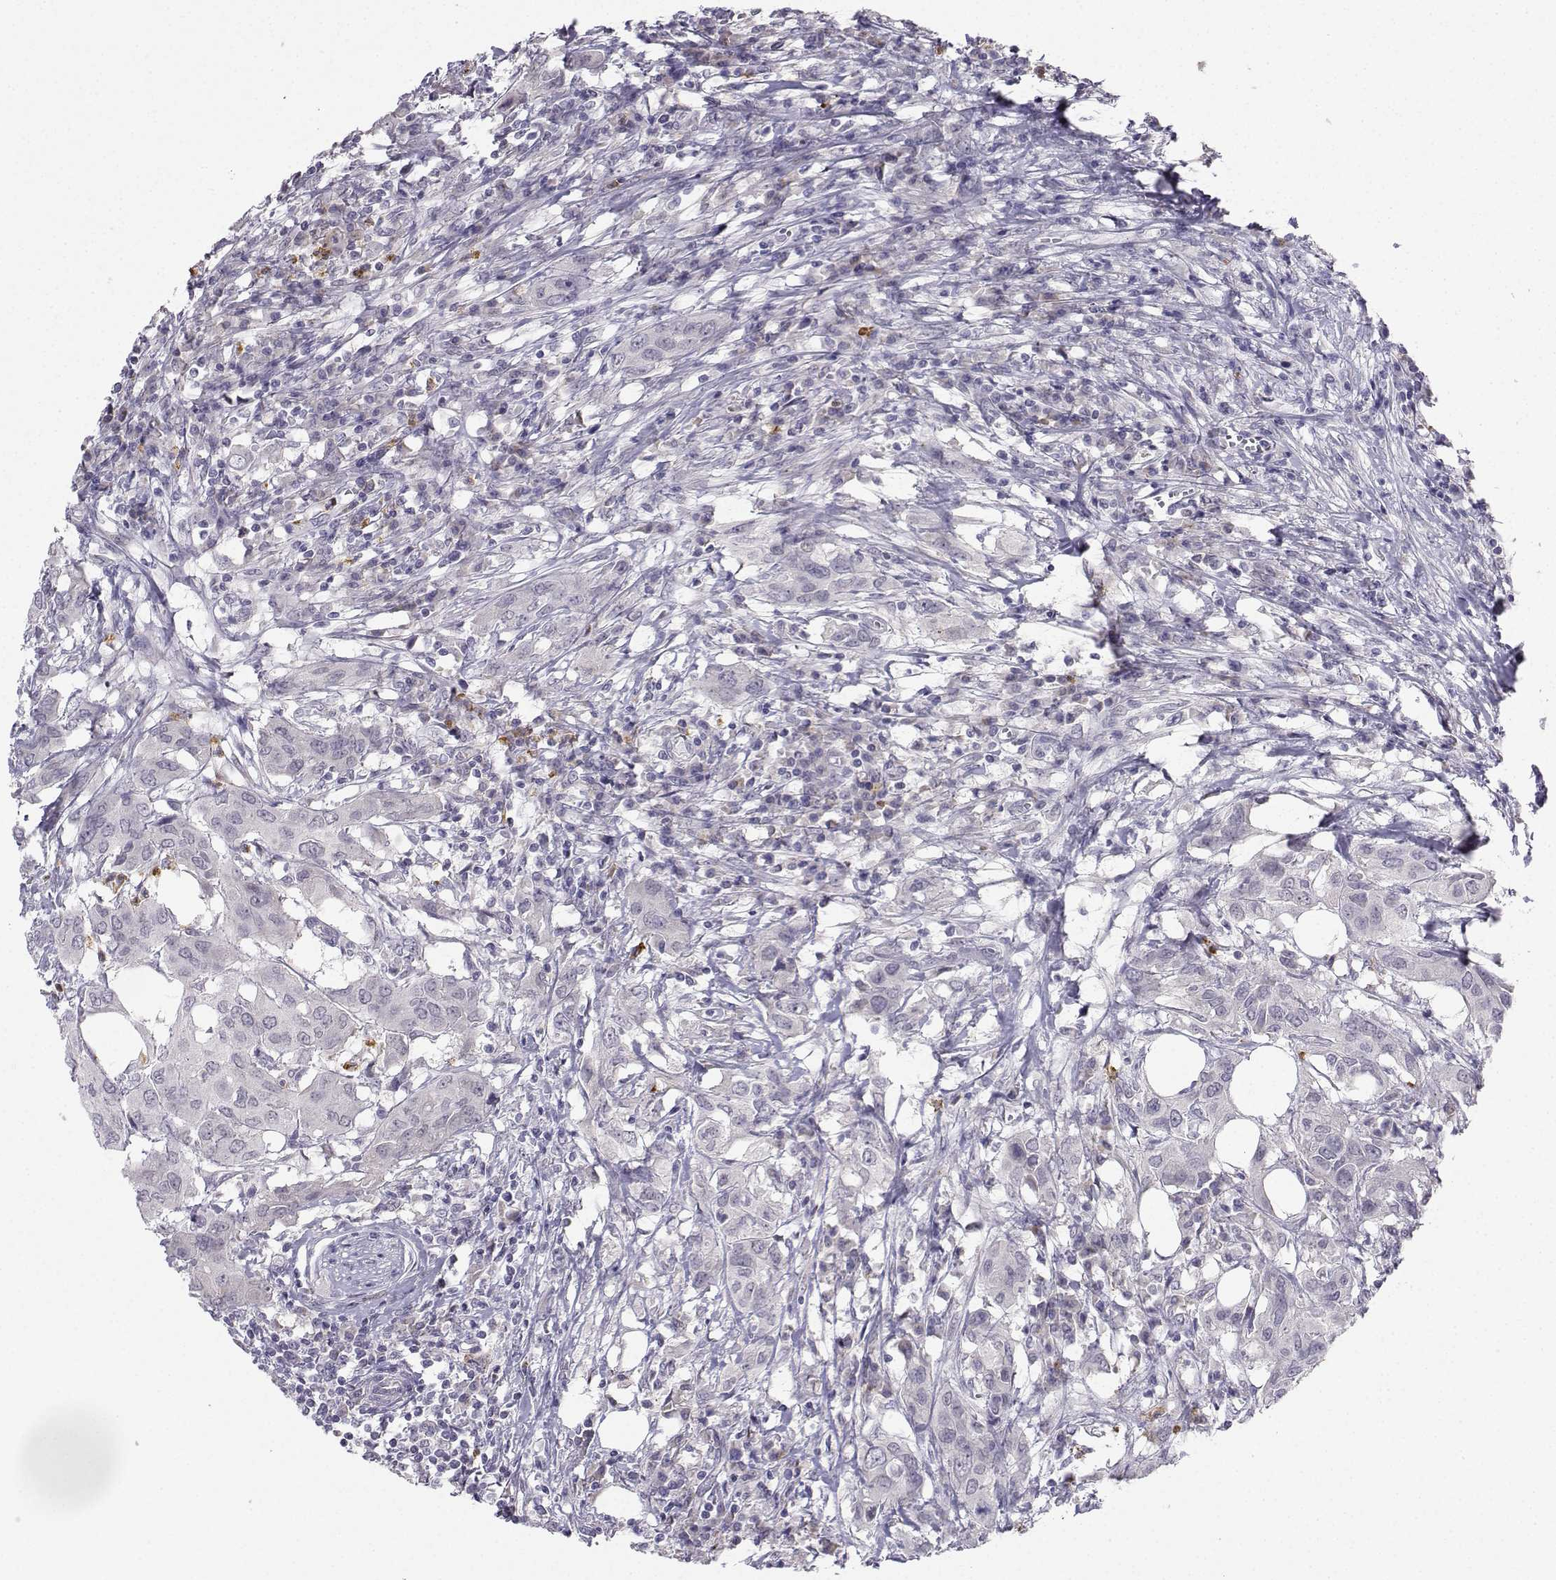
{"staining": {"intensity": "negative", "quantity": "none", "location": "none"}, "tissue": "urothelial cancer", "cell_type": "Tumor cells", "image_type": "cancer", "snomed": [{"axis": "morphology", "description": "Urothelial carcinoma, NOS"}, {"axis": "morphology", "description": "Urothelial carcinoma, High grade"}, {"axis": "topography", "description": "Urinary bladder"}], "caption": "IHC histopathology image of urothelial cancer stained for a protein (brown), which demonstrates no staining in tumor cells. Brightfield microscopy of IHC stained with DAB (3,3'-diaminobenzidine) (brown) and hematoxylin (blue), captured at high magnification.", "gene": "CALY", "patient": {"sex": "male", "age": 63}}